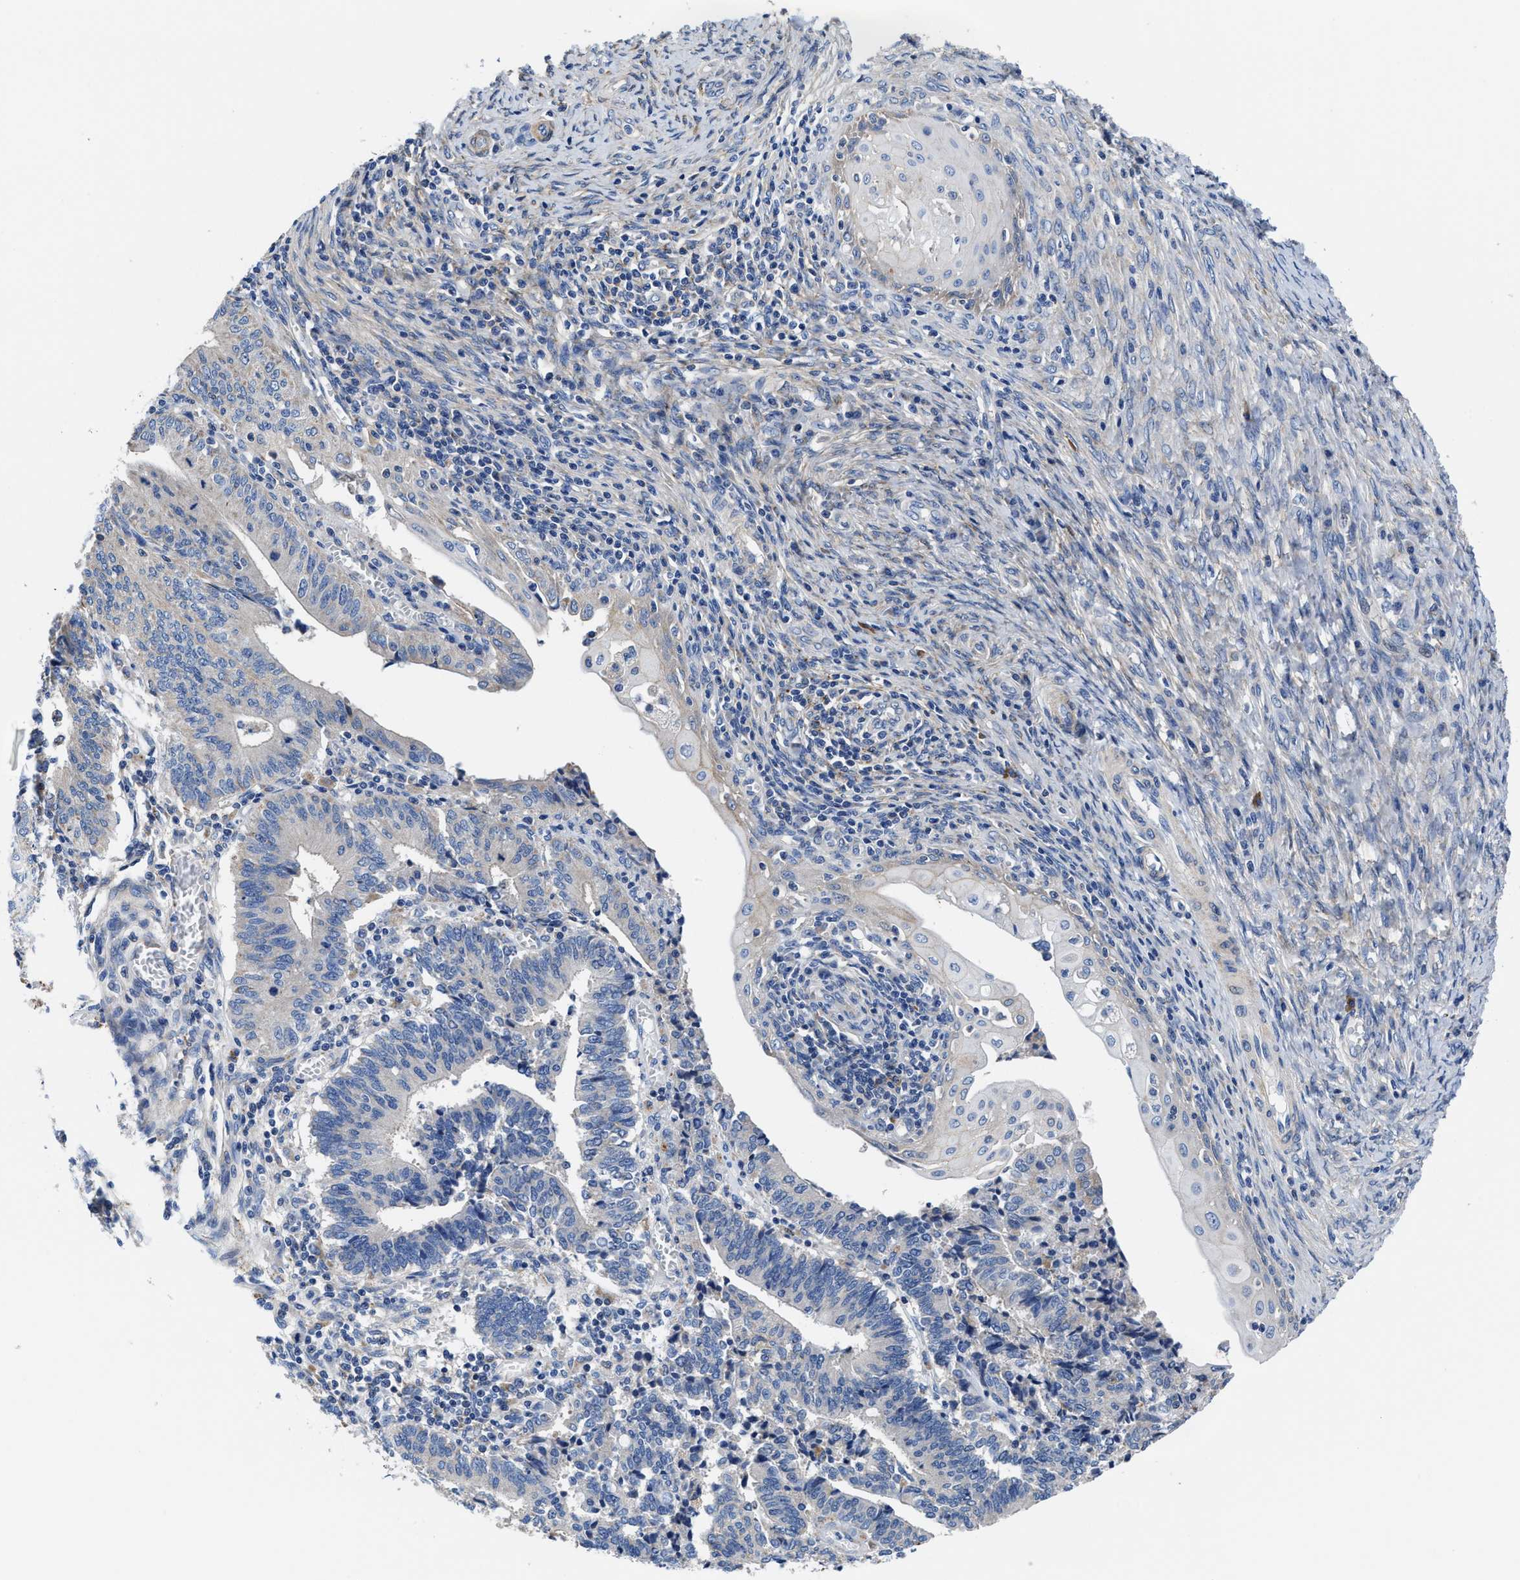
{"staining": {"intensity": "negative", "quantity": "none", "location": "none"}, "tissue": "cervical cancer", "cell_type": "Tumor cells", "image_type": "cancer", "snomed": [{"axis": "morphology", "description": "Adenocarcinoma, NOS"}, {"axis": "topography", "description": "Cervix"}], "caption": "Immunohistochemistry (IHC) histopathology image of neoplastic tissue: human cervical cancer stained with DAB displays no significant protein expression in tumor cells.", "gene": "TMEM30A", "patient": {"sex": "female", "age": 44}}